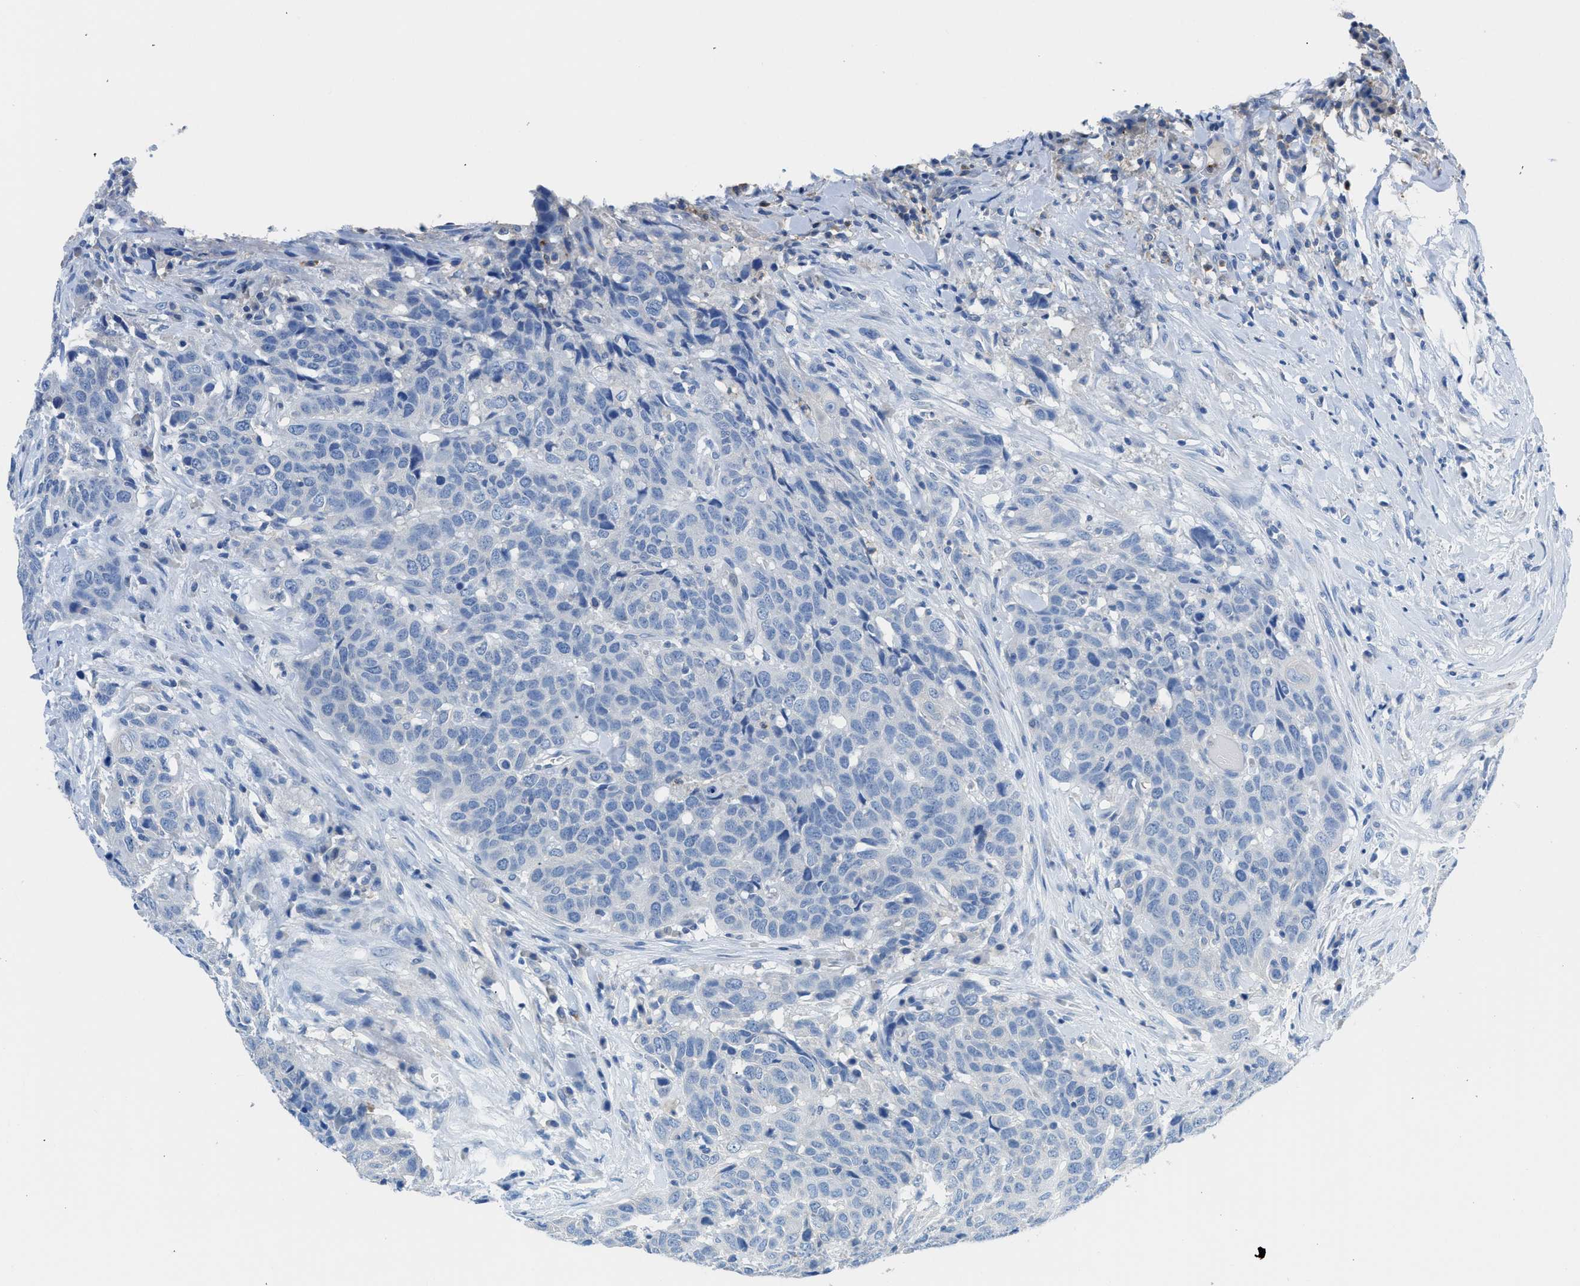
{"staining": {"intensity": "negative", "quantity": "none", "location": "none"}, "tissue": "head and neck cancer", "cell_type": "Tumor cells", "image_type": "cancer", "snomed": [{"axis": "morphology", "description": "Squamous cell carcinoma, NOS"}, {"axis": "topography", "description": "Head-Neck"}], "caption": "There is no significant expression in tumor cells of head and neck cancer. (Immunohistochemistry (ihc), brightfield microscopy, high magnification).", "gene": "NEB", "patient": {"sex": "male", "age": 66}}